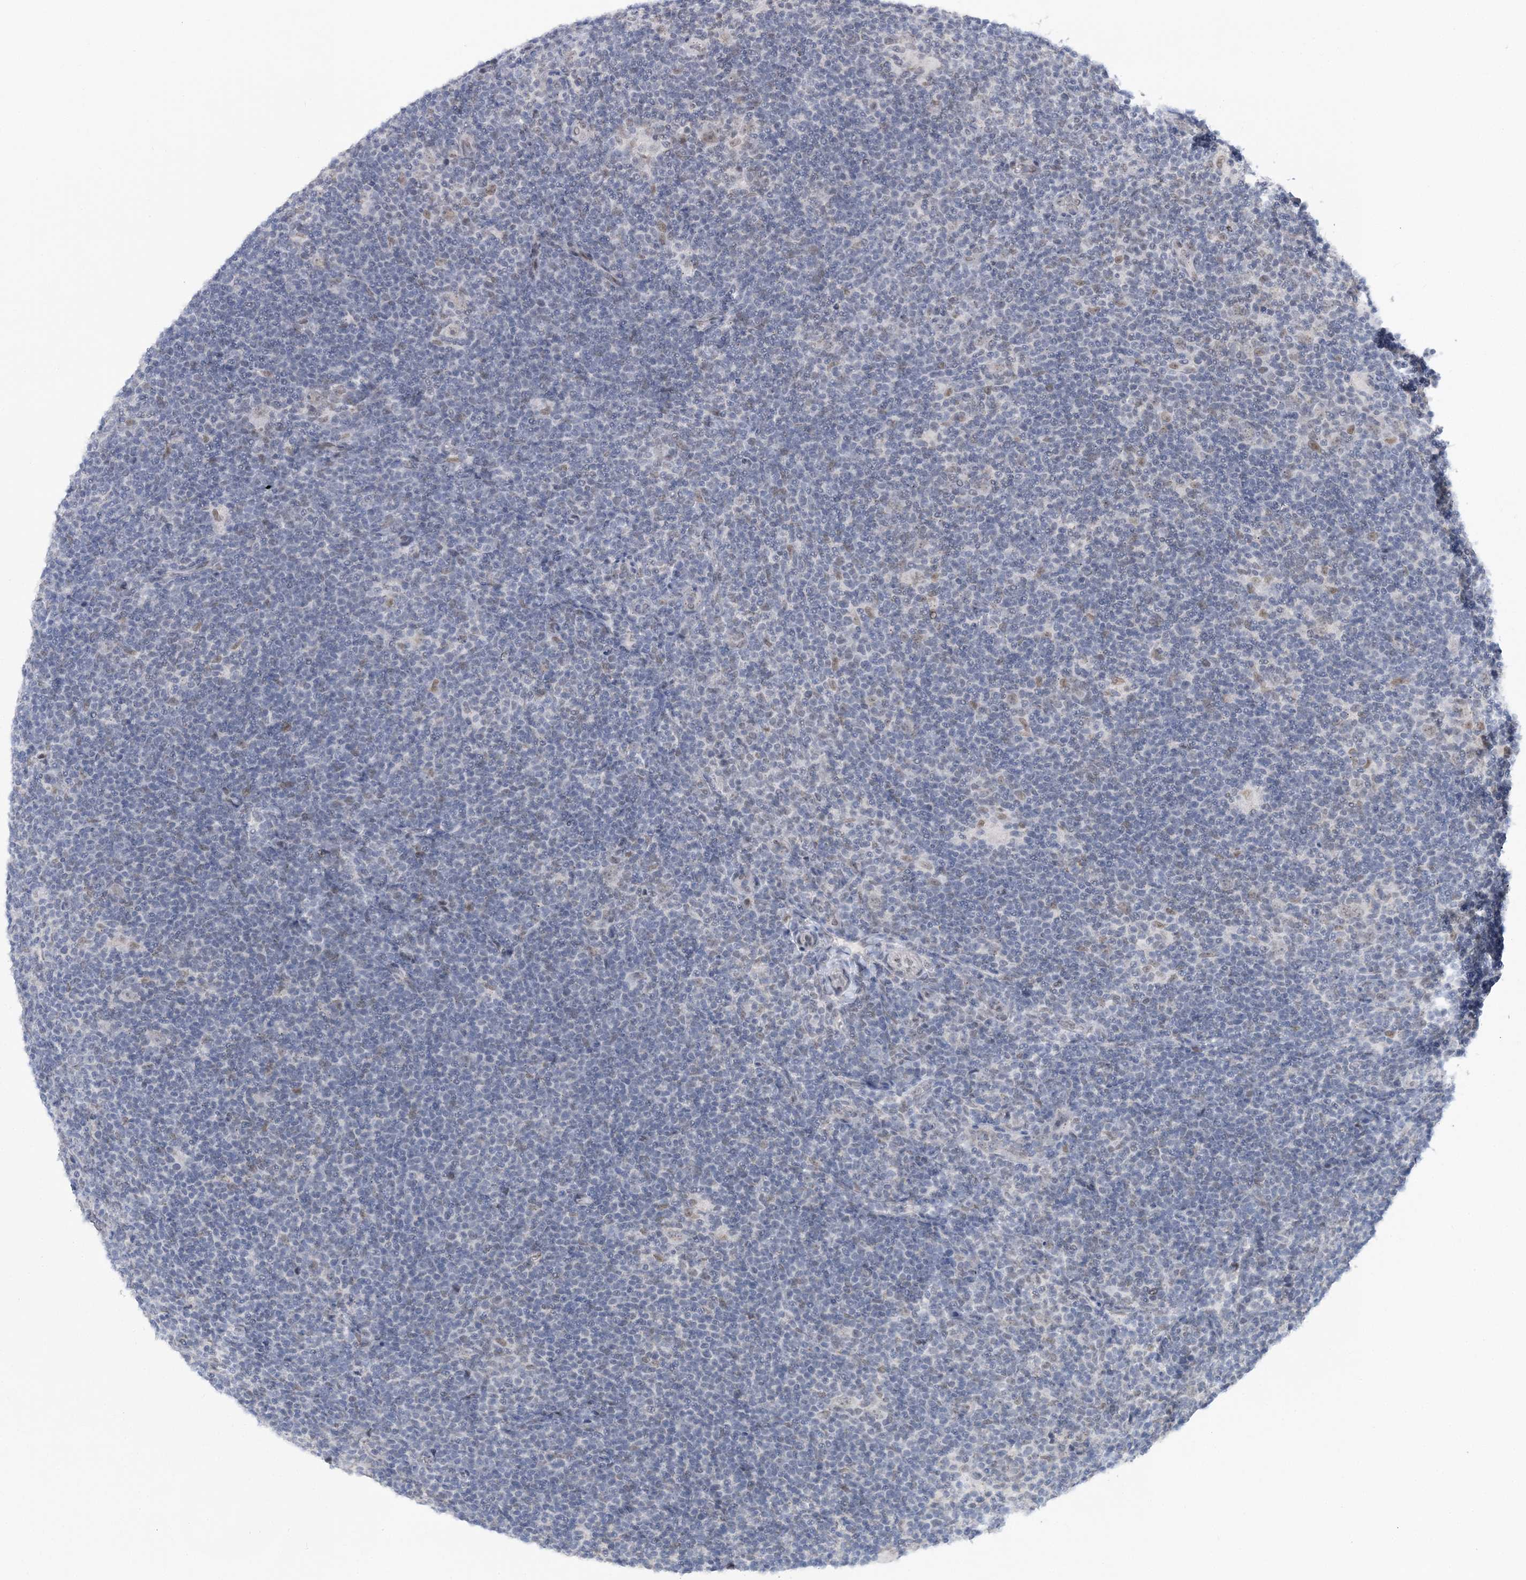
{"staining": {"intensity": "negative", "quantity": "none", "location": "none"}, "tissue": "lymphoma", "cell_type": "Tumor cells", "image_type": "cancer", "snomed": [{"axis": "morphology", "description": "Hodgkin's disease, NOS"}, {"axis": "topography", "description": "Lymph node"}], "caption": "This is an immunohistochemistry (IHC) histopathology image of Hodgkin's disease. There is no expression in tumor cells.", "gene": "WAC", "patient": {"sex": "female", "age": 57}}